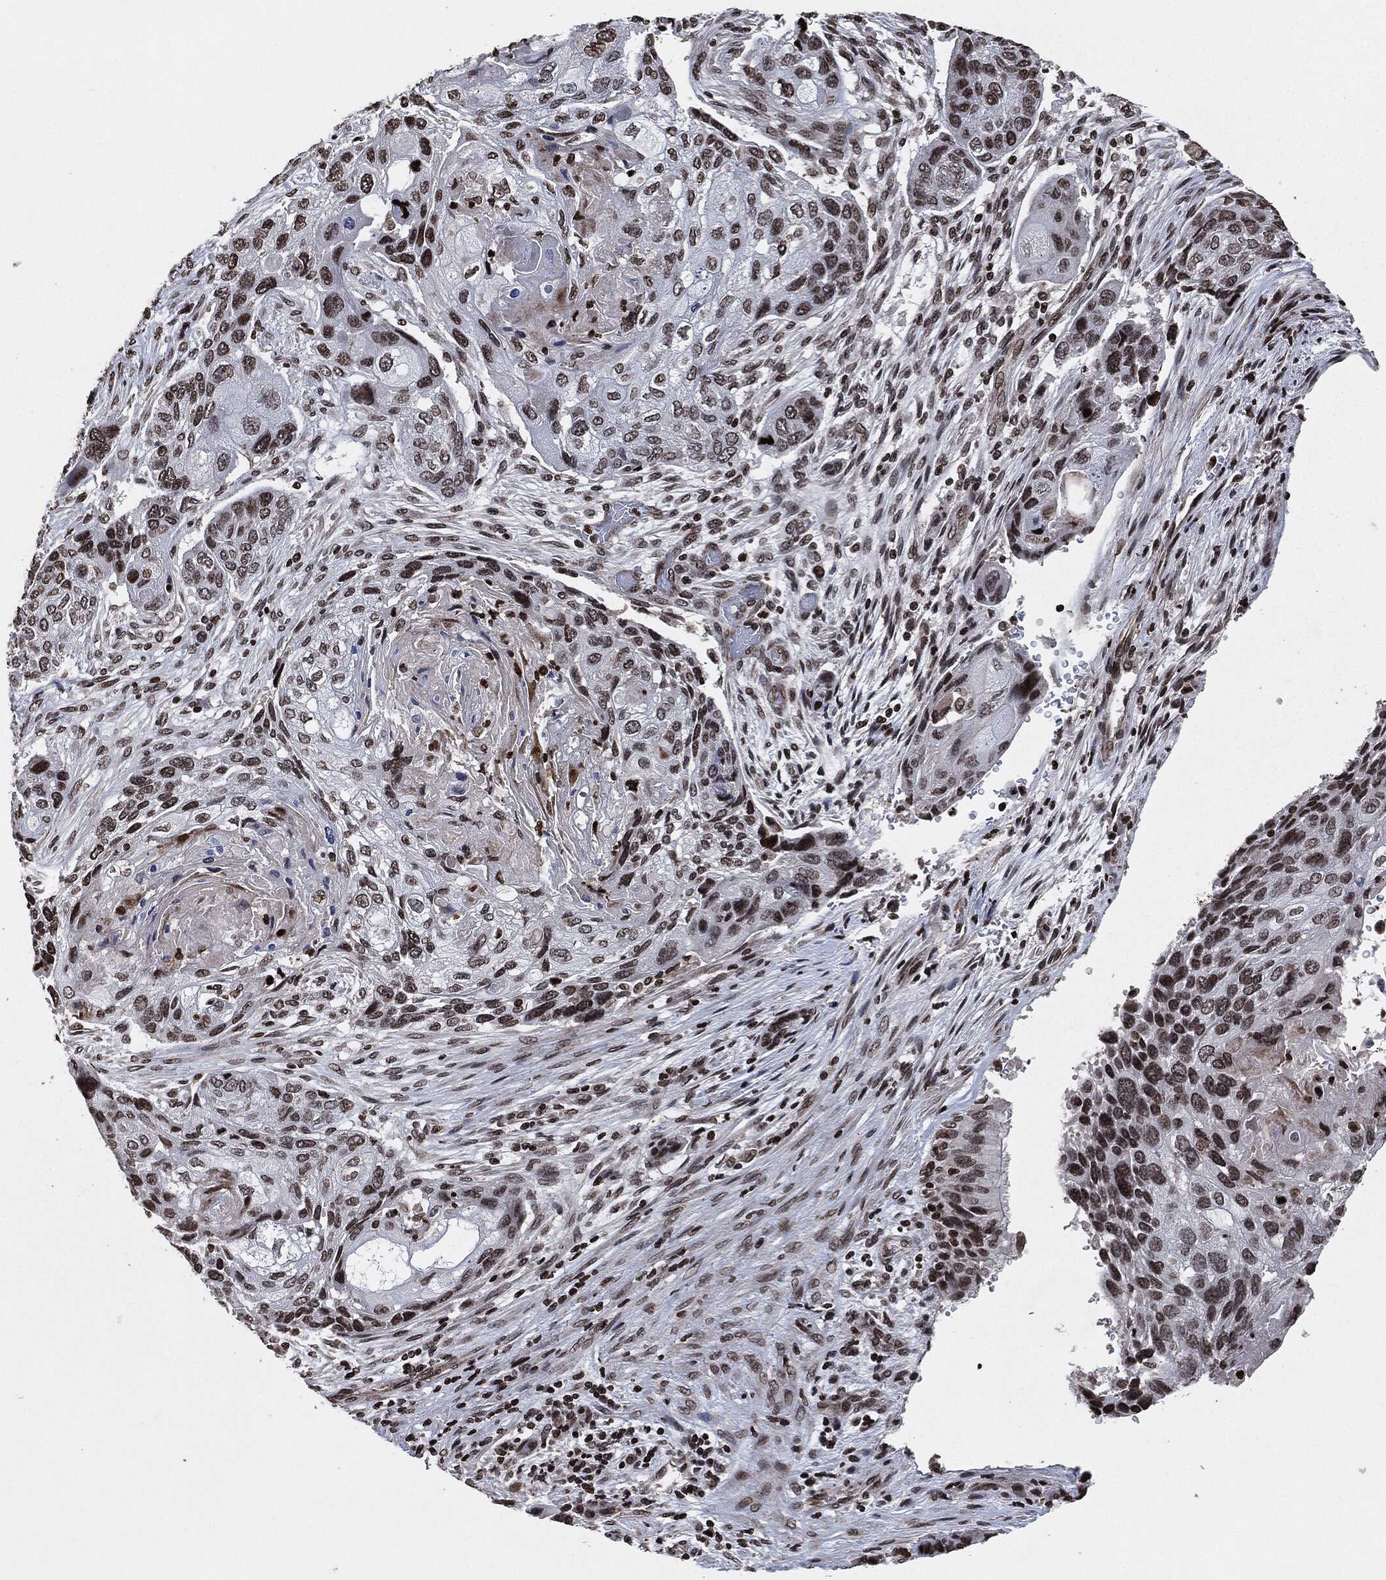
{"staining": {"intensity": "moderate", "quantity": "<25%", "location": "nuclear"}, "tissue": "lung cancer", "cell_type": "Tumor cells", "image_type": "cancer", "snomed": [{"axis": "morphology", "description": "Normal tissue, NOS"}, {"axis": "morphology", "description": "Squamous cell carcinoma, NOS"}, {"axis": "topography", "description": "Bronchus"}, {"axis": "topography", "description": "Lung"}], "caption": "A high-resolution micrograph shows IHC staining of lung cancer (squamous cell carcinoma), which reveals moderate nuclear positivity in about <25% of tumor cells. (Brightfield microscopy of DAB IHC at high magnification).", "gene": "JUN", "patient": {"sex": "male", "age": 69}}